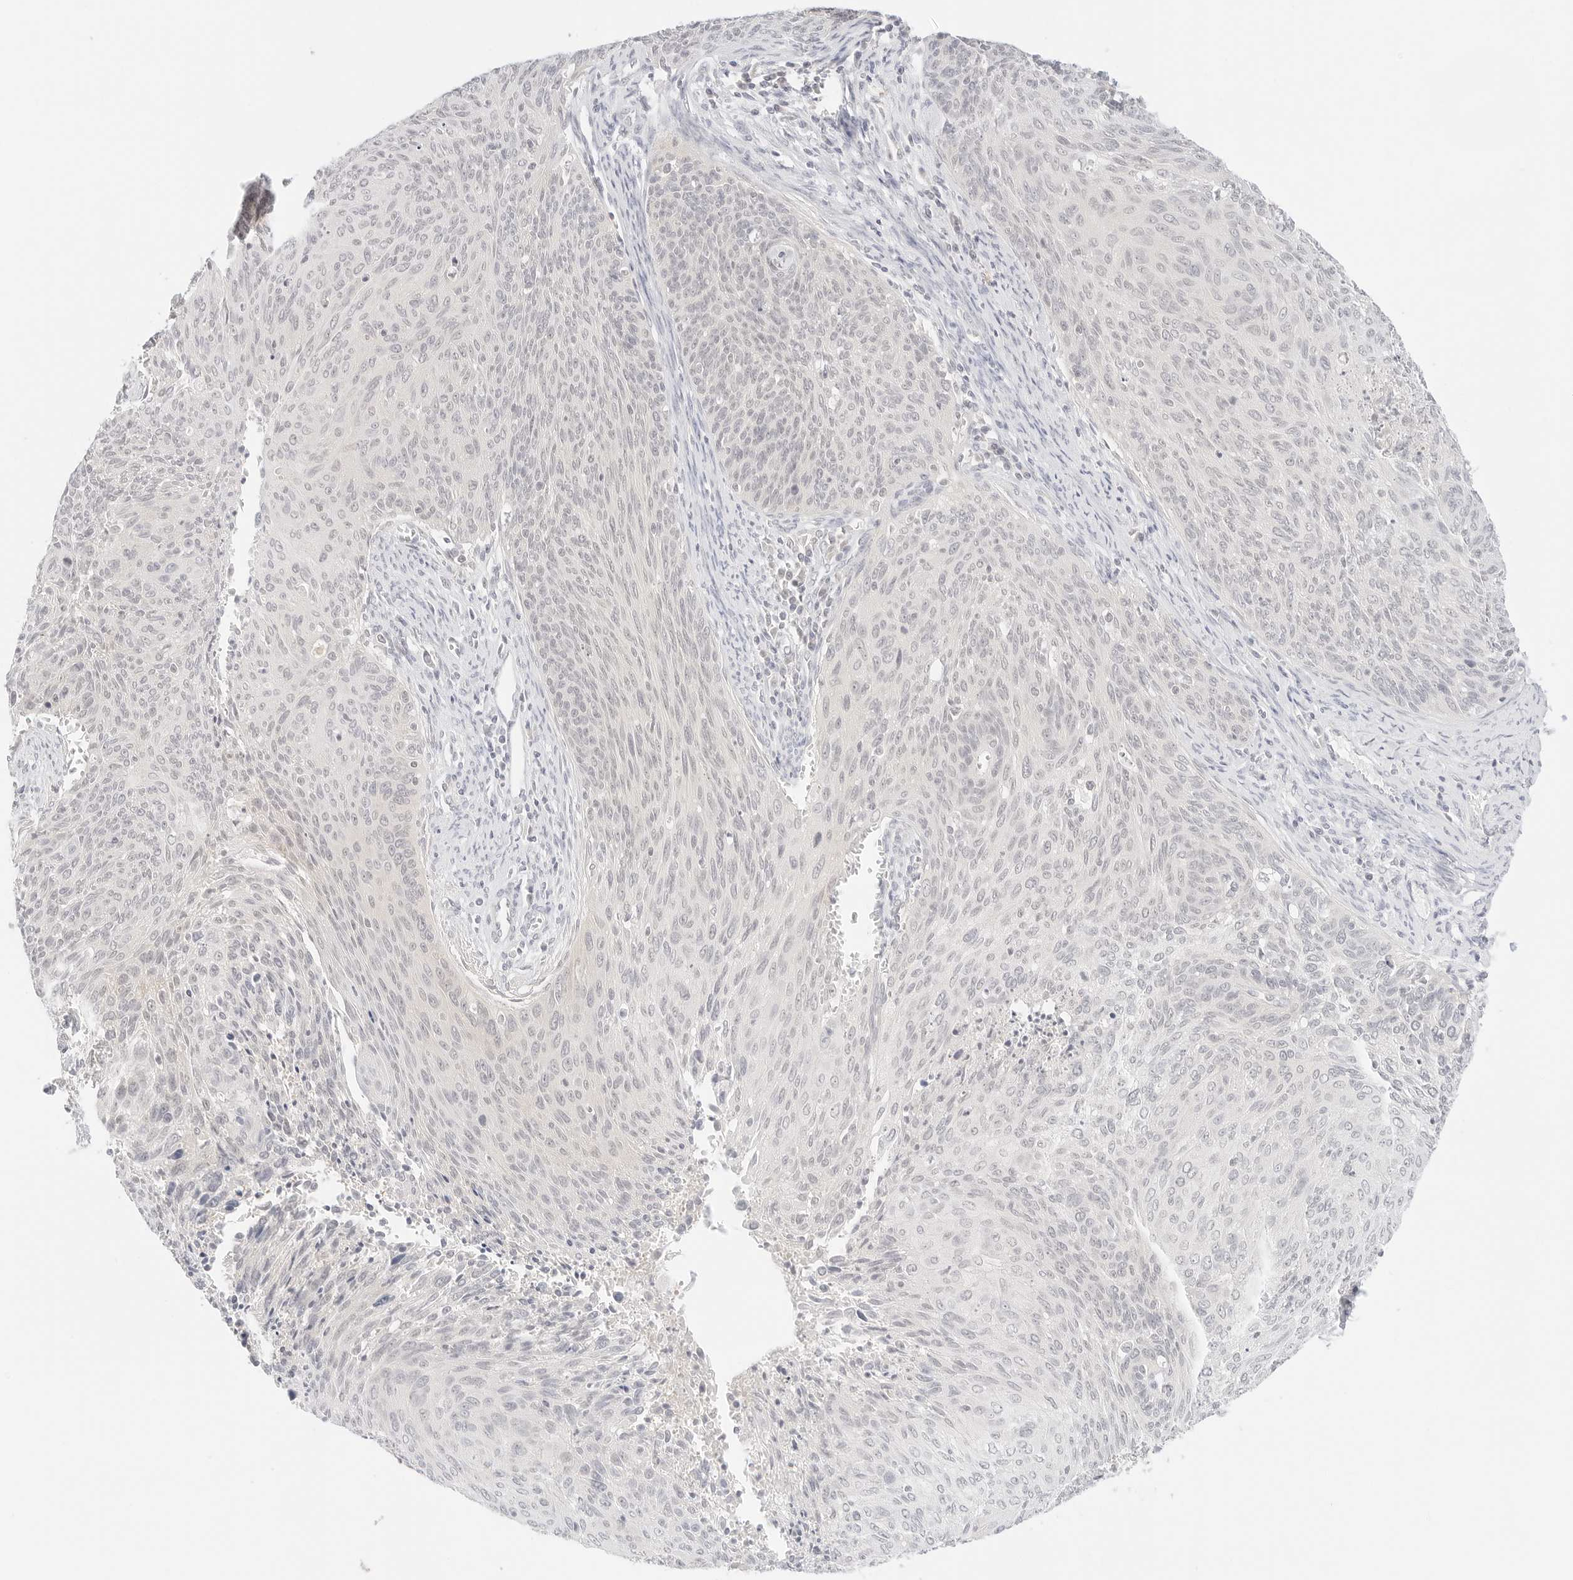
{"staining": {"intensity": "negative", "quantity": "none", "location": "none"}, "tissue": "cervical cancer", "cell_type": "Tumor cells", "image_type": "cancer", "snomed": [{"axis": "morphology", "description": "Squamous cell carcinoma, NOS"}, {"axis": "topography", "description": "Cervix"}], "caption": "Immunohistochemistry (IHC) photomicrograph of cervical cancer stained for a protein (brown), which reveals no staining in tumor cells.", "gene": "GNAS", "patient": {"sex": "female", "age": 55}}